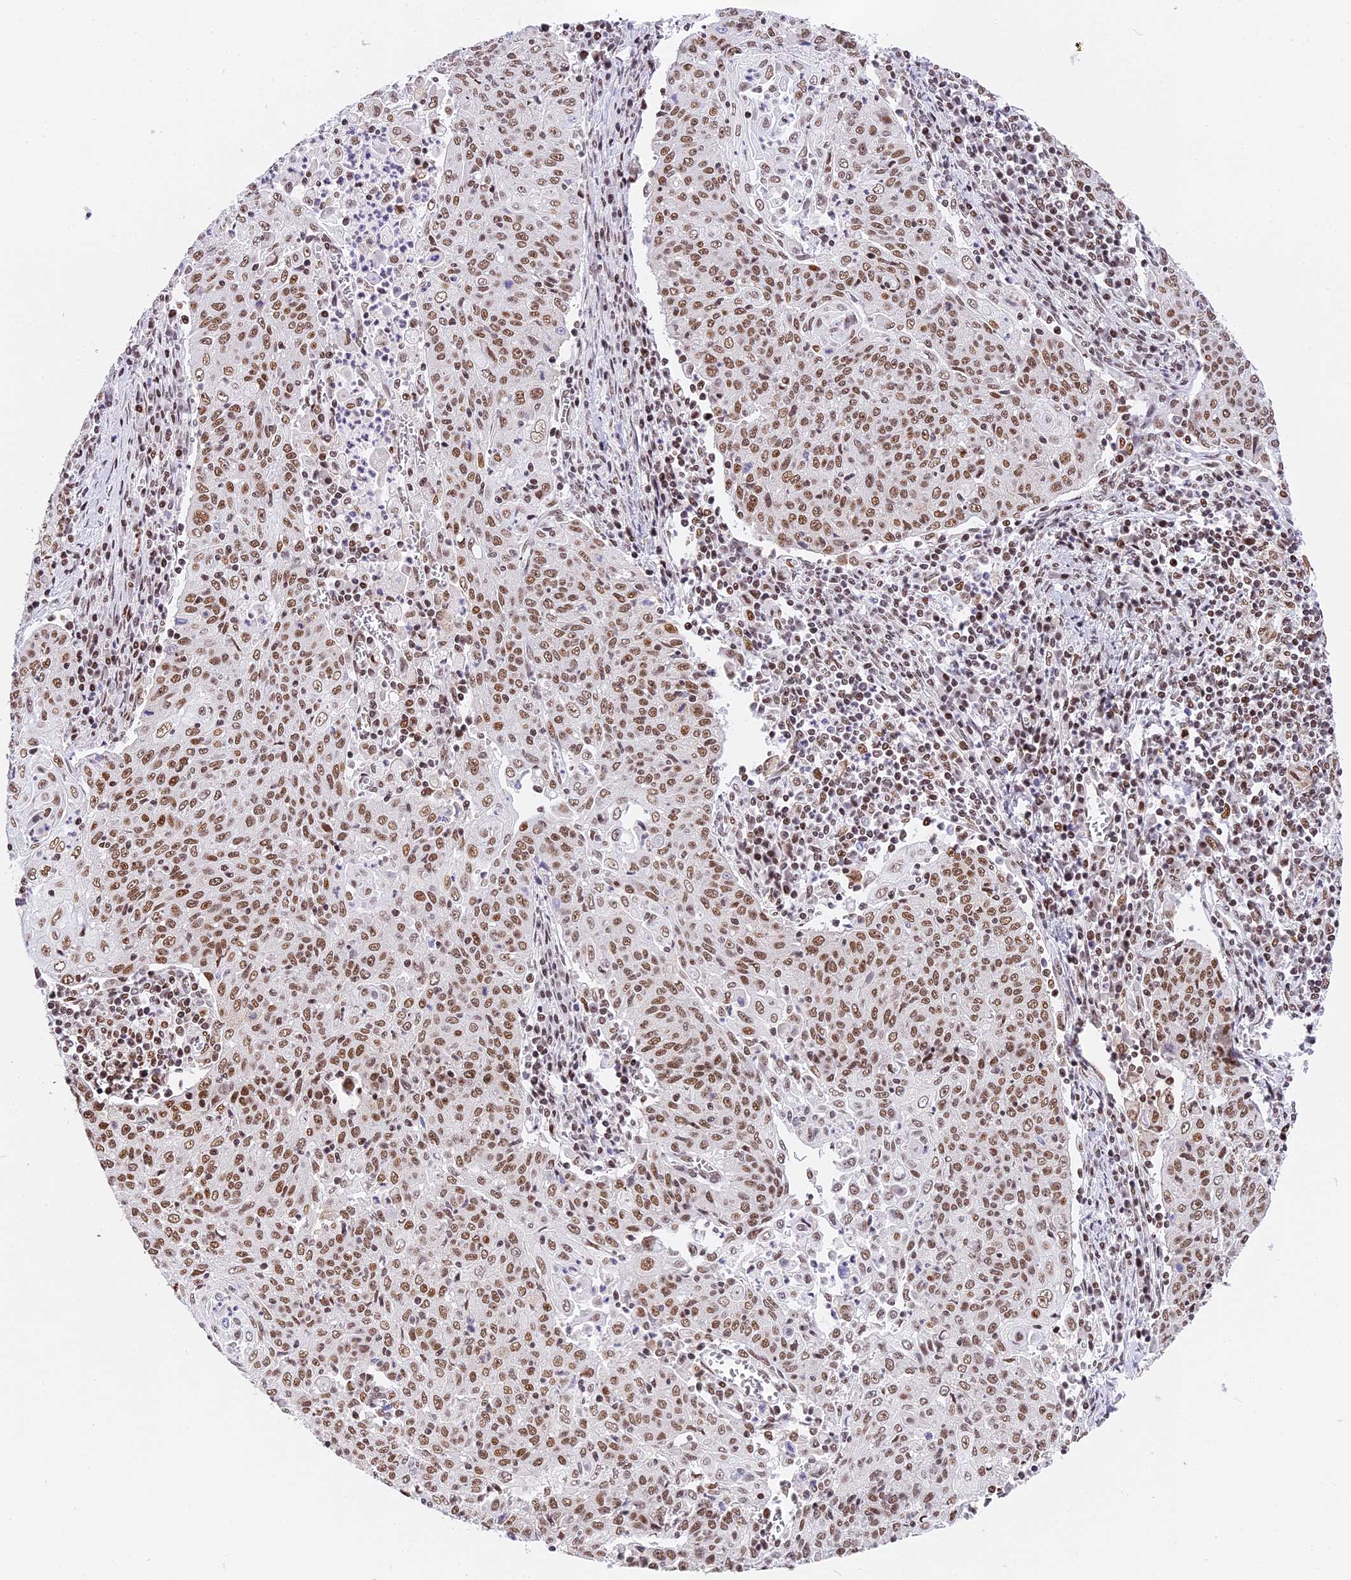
{"staining": {"intensity": "moderate", "quantity": ">75%", "location": "nuclear"}, "tissue": "cervical cancer", "cell_type": "Tumor cells", "image_type": "cancer", "snomed": [{"axis": "morphology", "description": "Squamous cell carcinoma, NOS"}, {"axis": "topography", "description": "Cervix"}], "caption": "Cervical cancer stained with DAB immunohistochemistry (IHC) displays medium levels of moderate nuclear expression in about >75% of tumor cells. (DAB IHC, brown staining for protein, blue staining for nuclei).", "gene": "SBNO1", "patient": {"sex": "female", "age": 48}}